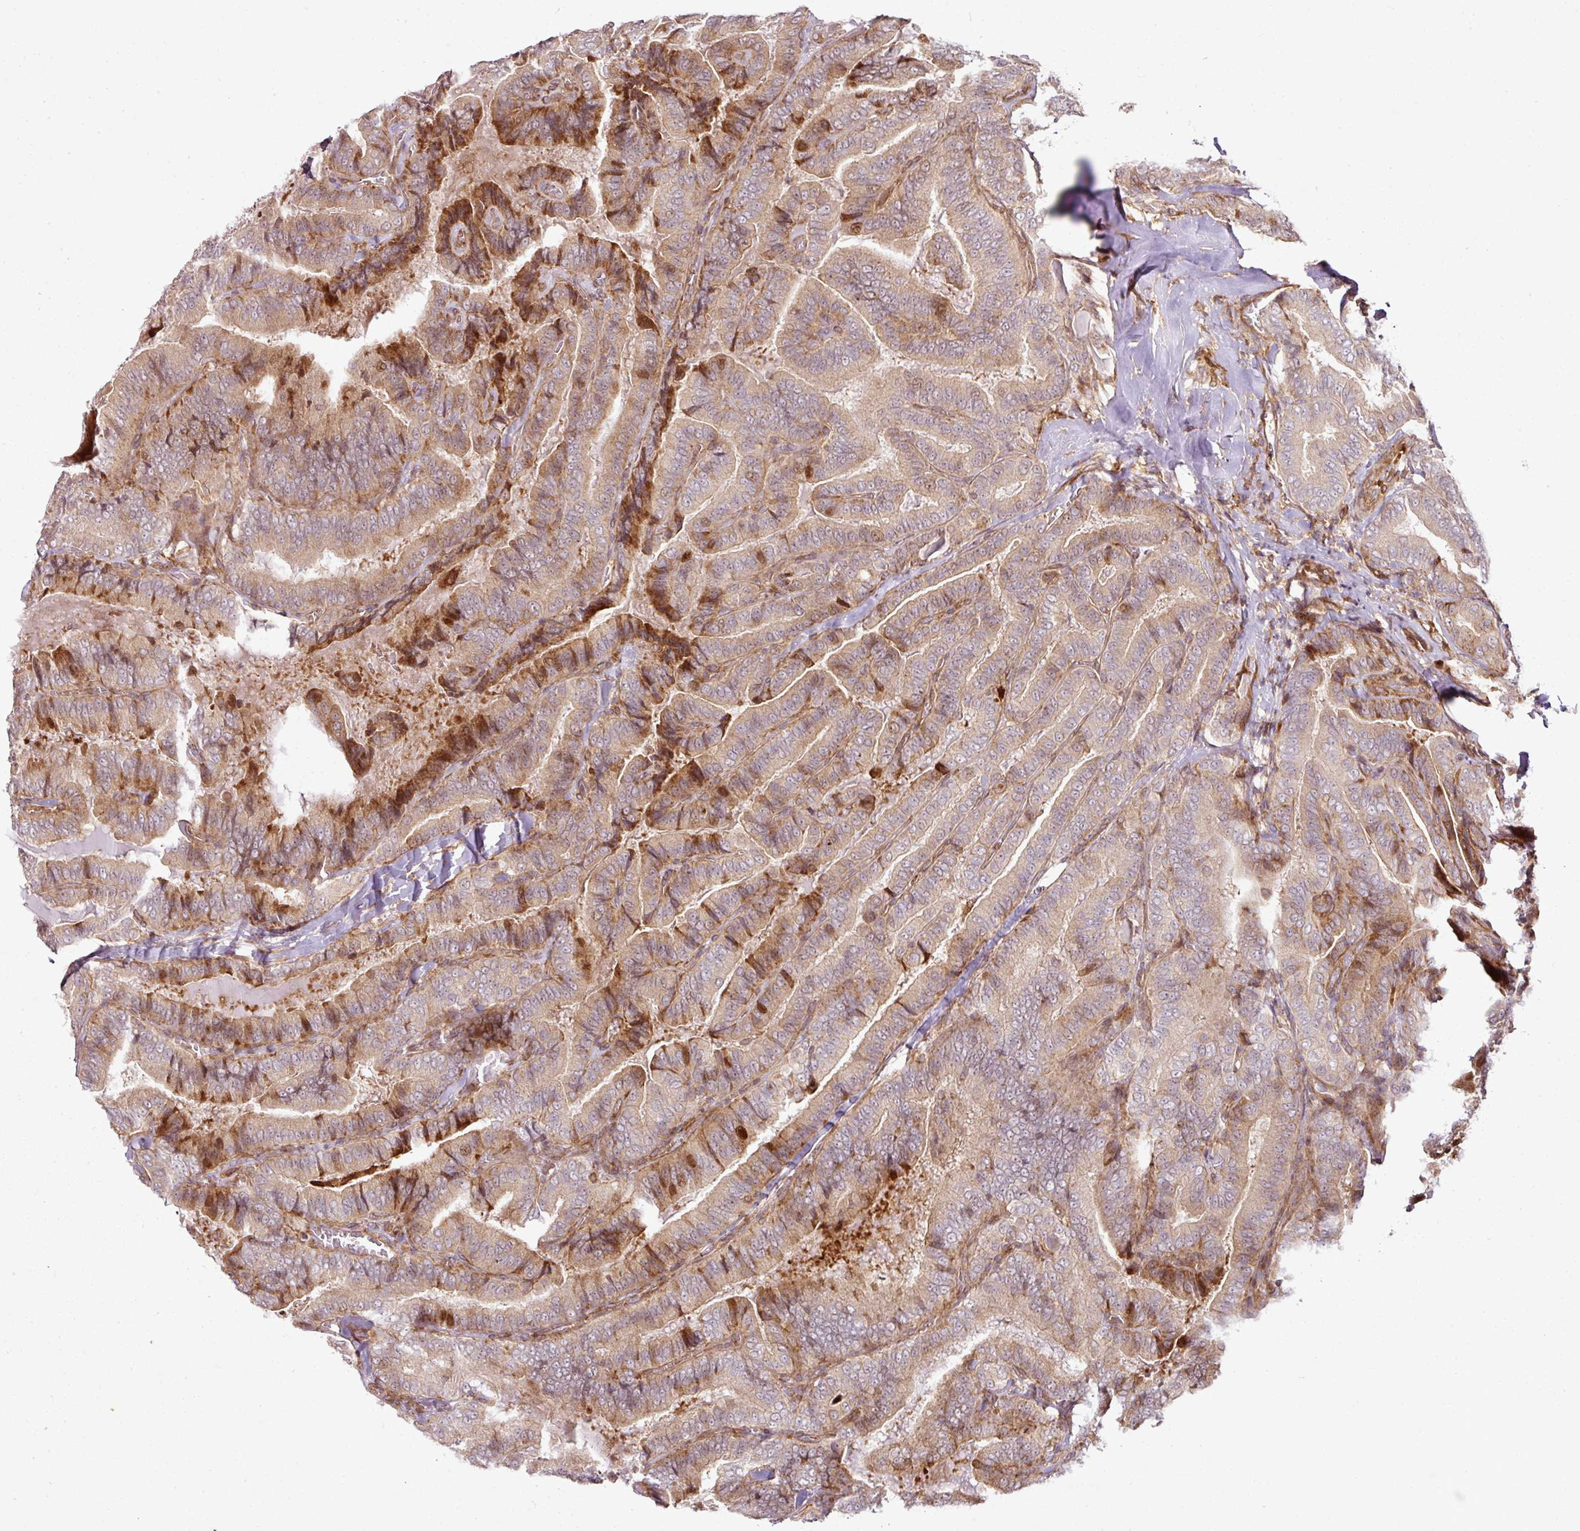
{"staining": {"intensity": "moderate", "quantity": ">75%", "location": "cytoplasmic/membranous"}, "tissue": "thyroid cancer", "cell_type": "Tumor cells", "image_type": "cancer", "snomed": [{"axis": "morphology", "description": "Papillary adenocarcinoma, NOS"}, {"axis": "topography", "description": "Thyroid gland"}], "caption": "This micrograph exhibits thyroid cancer stained with immunohistochemistry to label a protein in brown. The cytoplasmic/membranous of tumor cells show moderate positivity for the protein. Nuclei are counter-stained blue.", "gene": "ATAT1", "patient": {"sex": "male", "age": 61}}